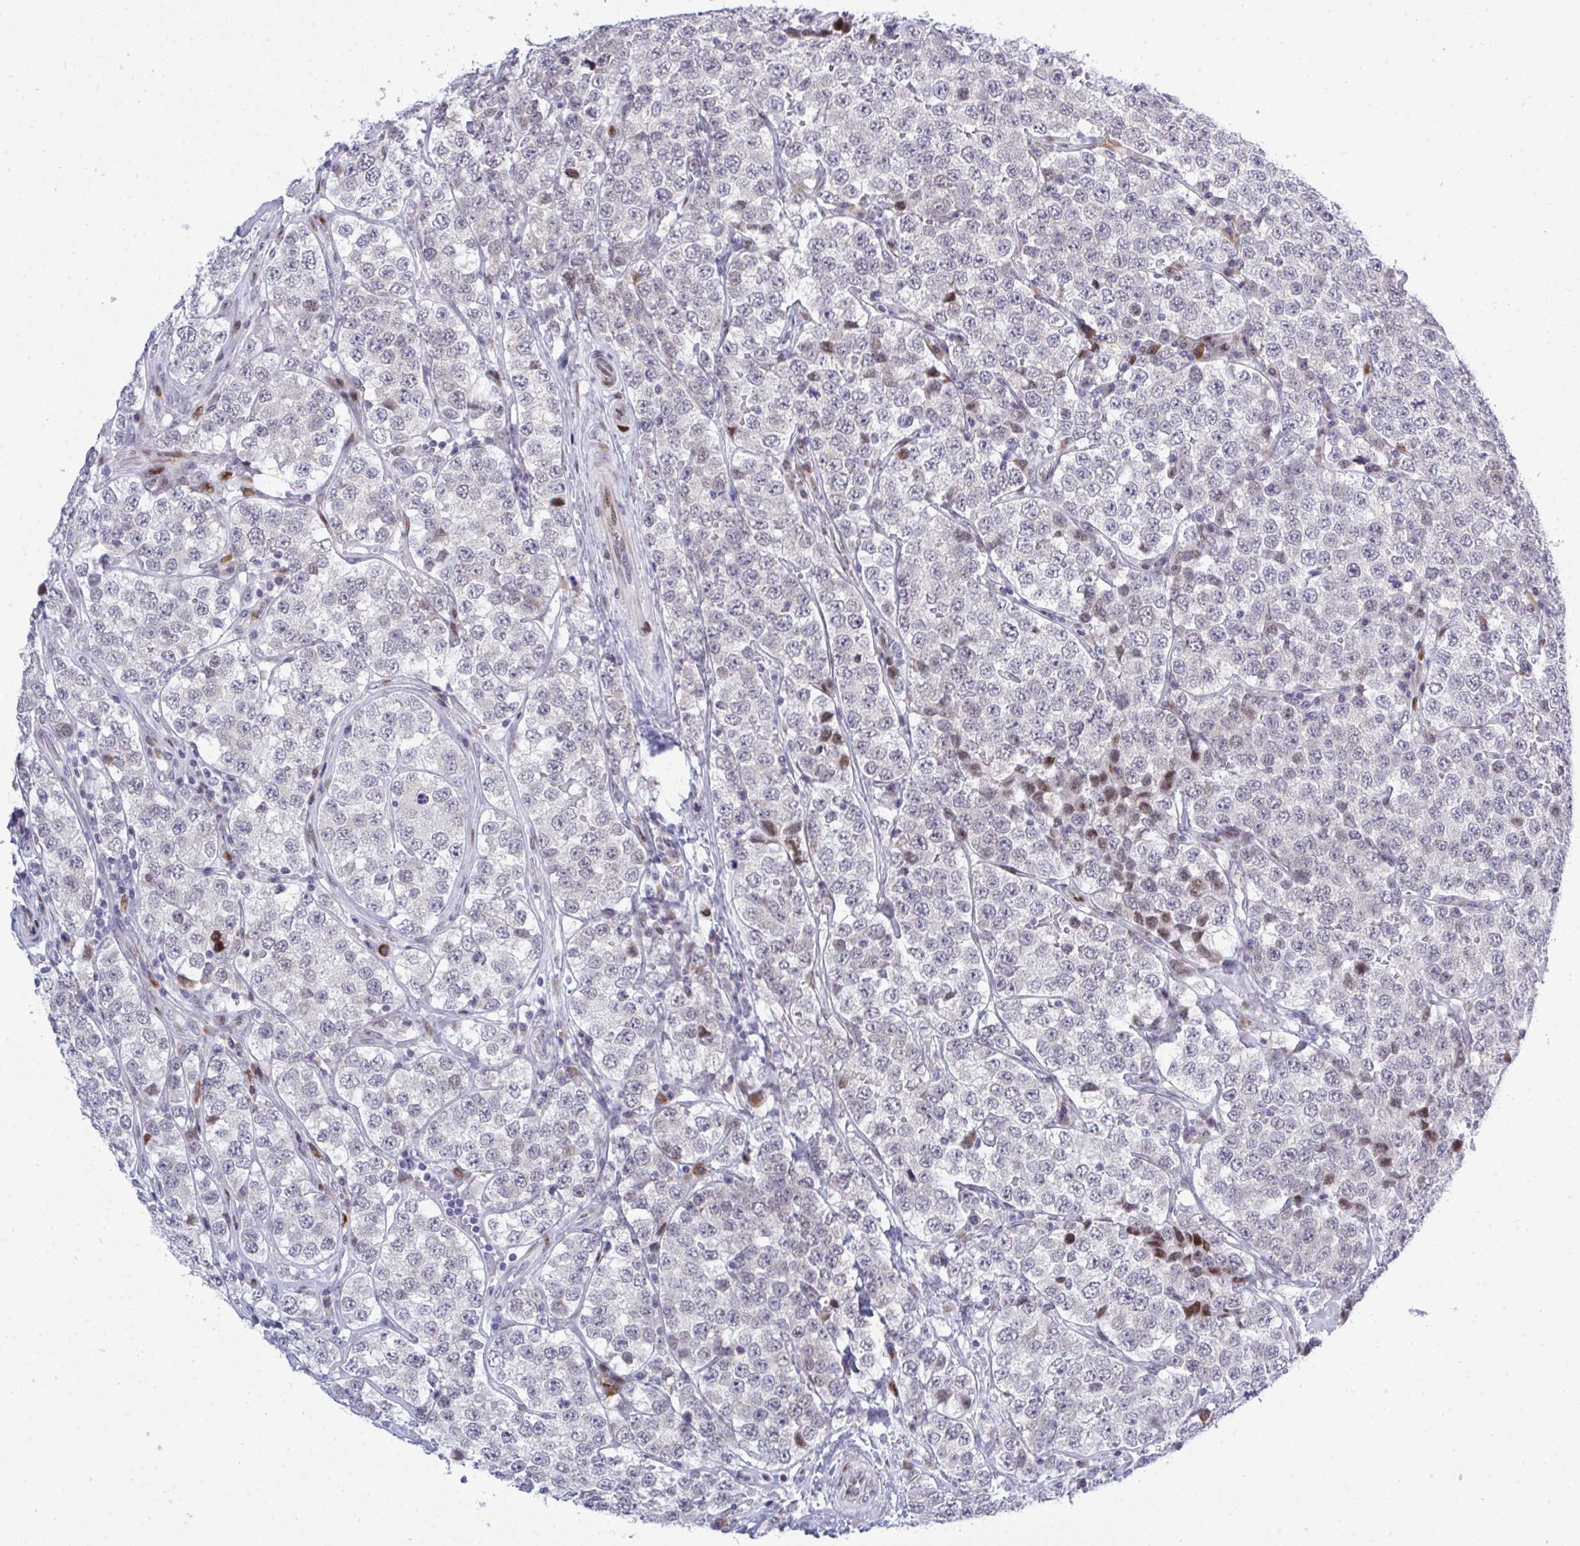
{"staining": {"intensity": "moderate", "quantity": "<25%", "location": "nuclear"}, "tissue": "testis cancer", "cell_type": "Tumor cells", "image_type": "cancer", "snomed": [{"axis": "morphology", "description": "Seminoma, NOS"}, {"axis": "topography", "description": "Testis"}], "caption": "Immunohistochemical staining of human seminoma (testis) reveals low levels of moderate nuclear staining in approximately <25% of tumor cells.", "gene": "TAB1", "patient": {"sex": "male", "age": 34}}